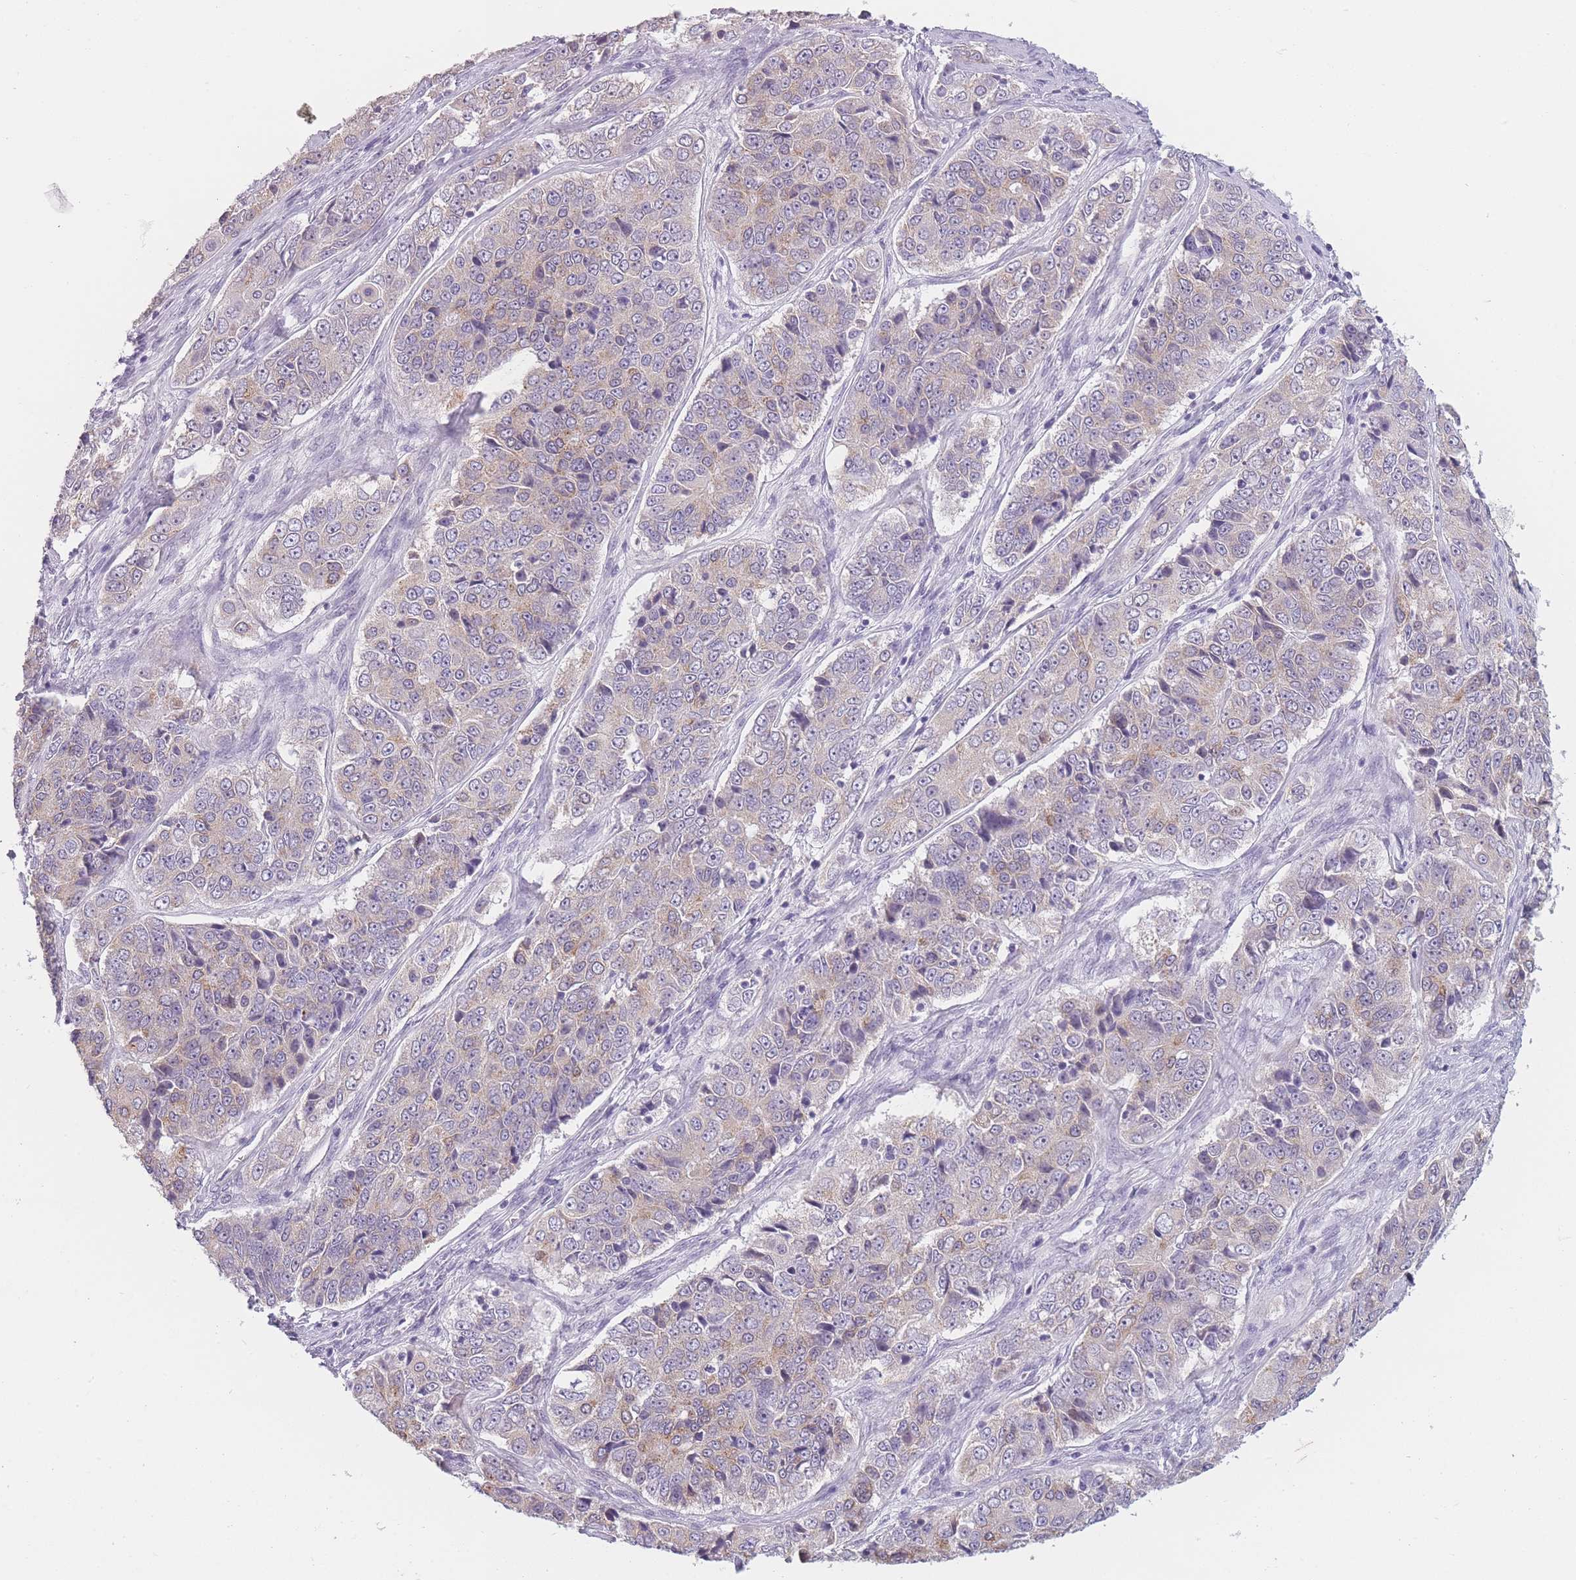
{"staining": {"intensity": "weak", "quantity": "25%-75%", "location": "cytoplasmic/membranous"}, "tissue": "ovarian cancer", "cell_type": "Tumor cells", "image_type": "cancer", "snomed": [{"axis": "morphology", "description": "Carcinoma, endometroid"}, {"axis": "topography", "description": "Ovary"}], "caption": "There is low levels of weak cytoplasmic/membranous staining in tumor cells of ovarian cancer, as demonstrated by immunohistochemical staining (brown color).", "gene": "TMEM236", "patient": {"sex": "female", "age": 51}}